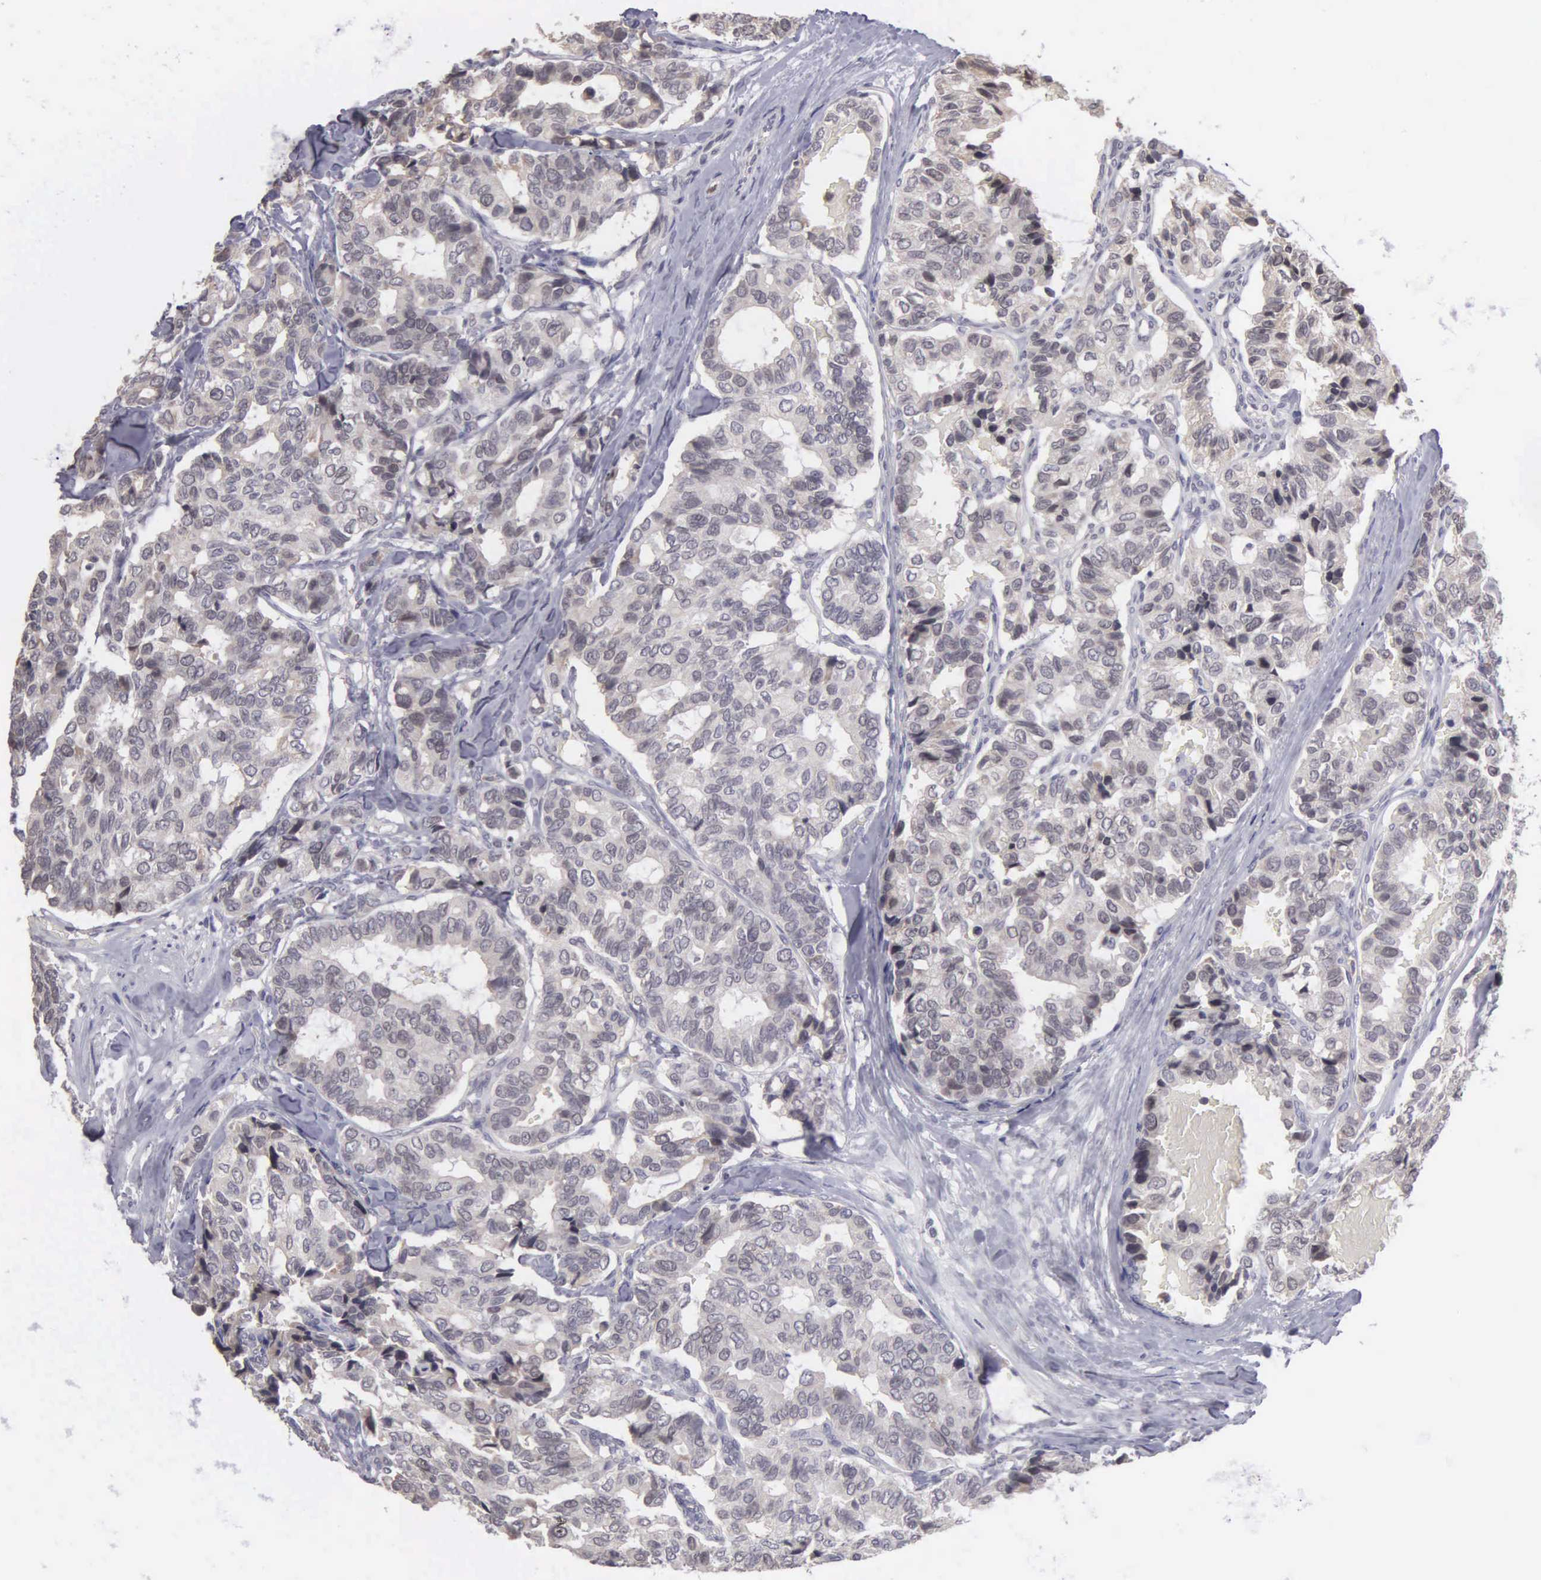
{"staining": {"intensity": "negative", "quantity": "none", "location": "none"}, "tissue": "breast cancer", "cell_type": "Tumor cells", "image_type": "cancer", "snomed": [{"axis": "morphology", "description": "Duct carcinoma"}, {"axis": "topography", "description": "Breast"}], "caption": "A photomicrograph of human breast intraductal carcinoma is negative for staining in tumor cells. (Brightfield microscopy of DAB (3,3'-diaminobenzidine) immunohistochemistry at high magnification).", "gene": "BRD1", "patient": {"sex": "female", "age": 69}}